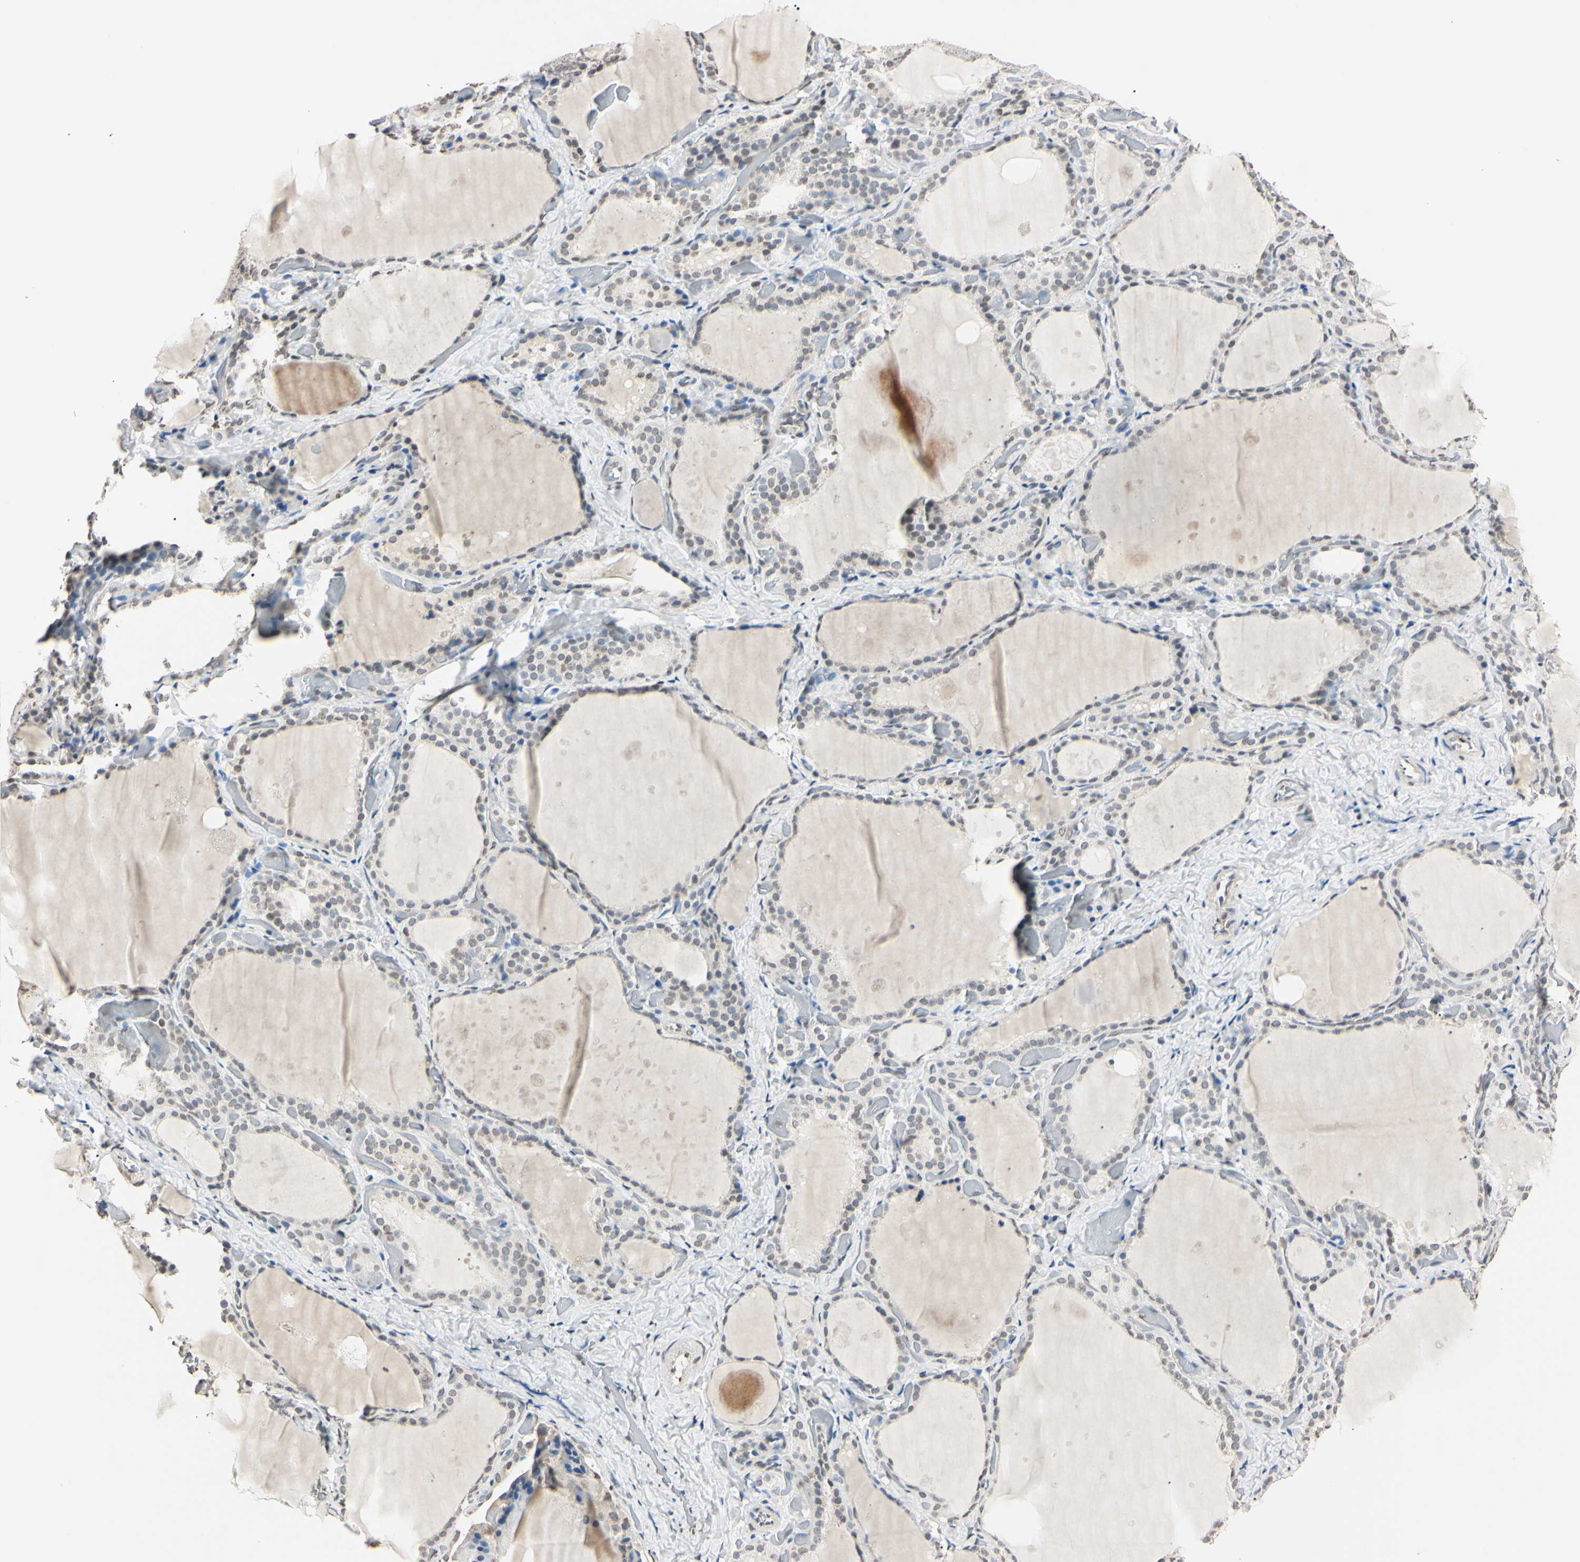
{"staining": {"intensity": "weak", "quantity": "<25%", "location": "nuclear"}, "tissue": "thyroid gland", "cell_type": "Glandular cells", "image_type": "normal", "snomed": [{"axis": "morphology", "description": "Normal tissue, NOS"}, {"axis": "topography", "description": "Thyroid gland"}], "caption": "Glandular cells show no significant expression in benign thyroid gland. (DAB (3,3'-diaminobenzidine) immunohistochemistry (IHC), high magnification).", "gene": "CDC45", "patient": {"sex": "female", "age": 44}}